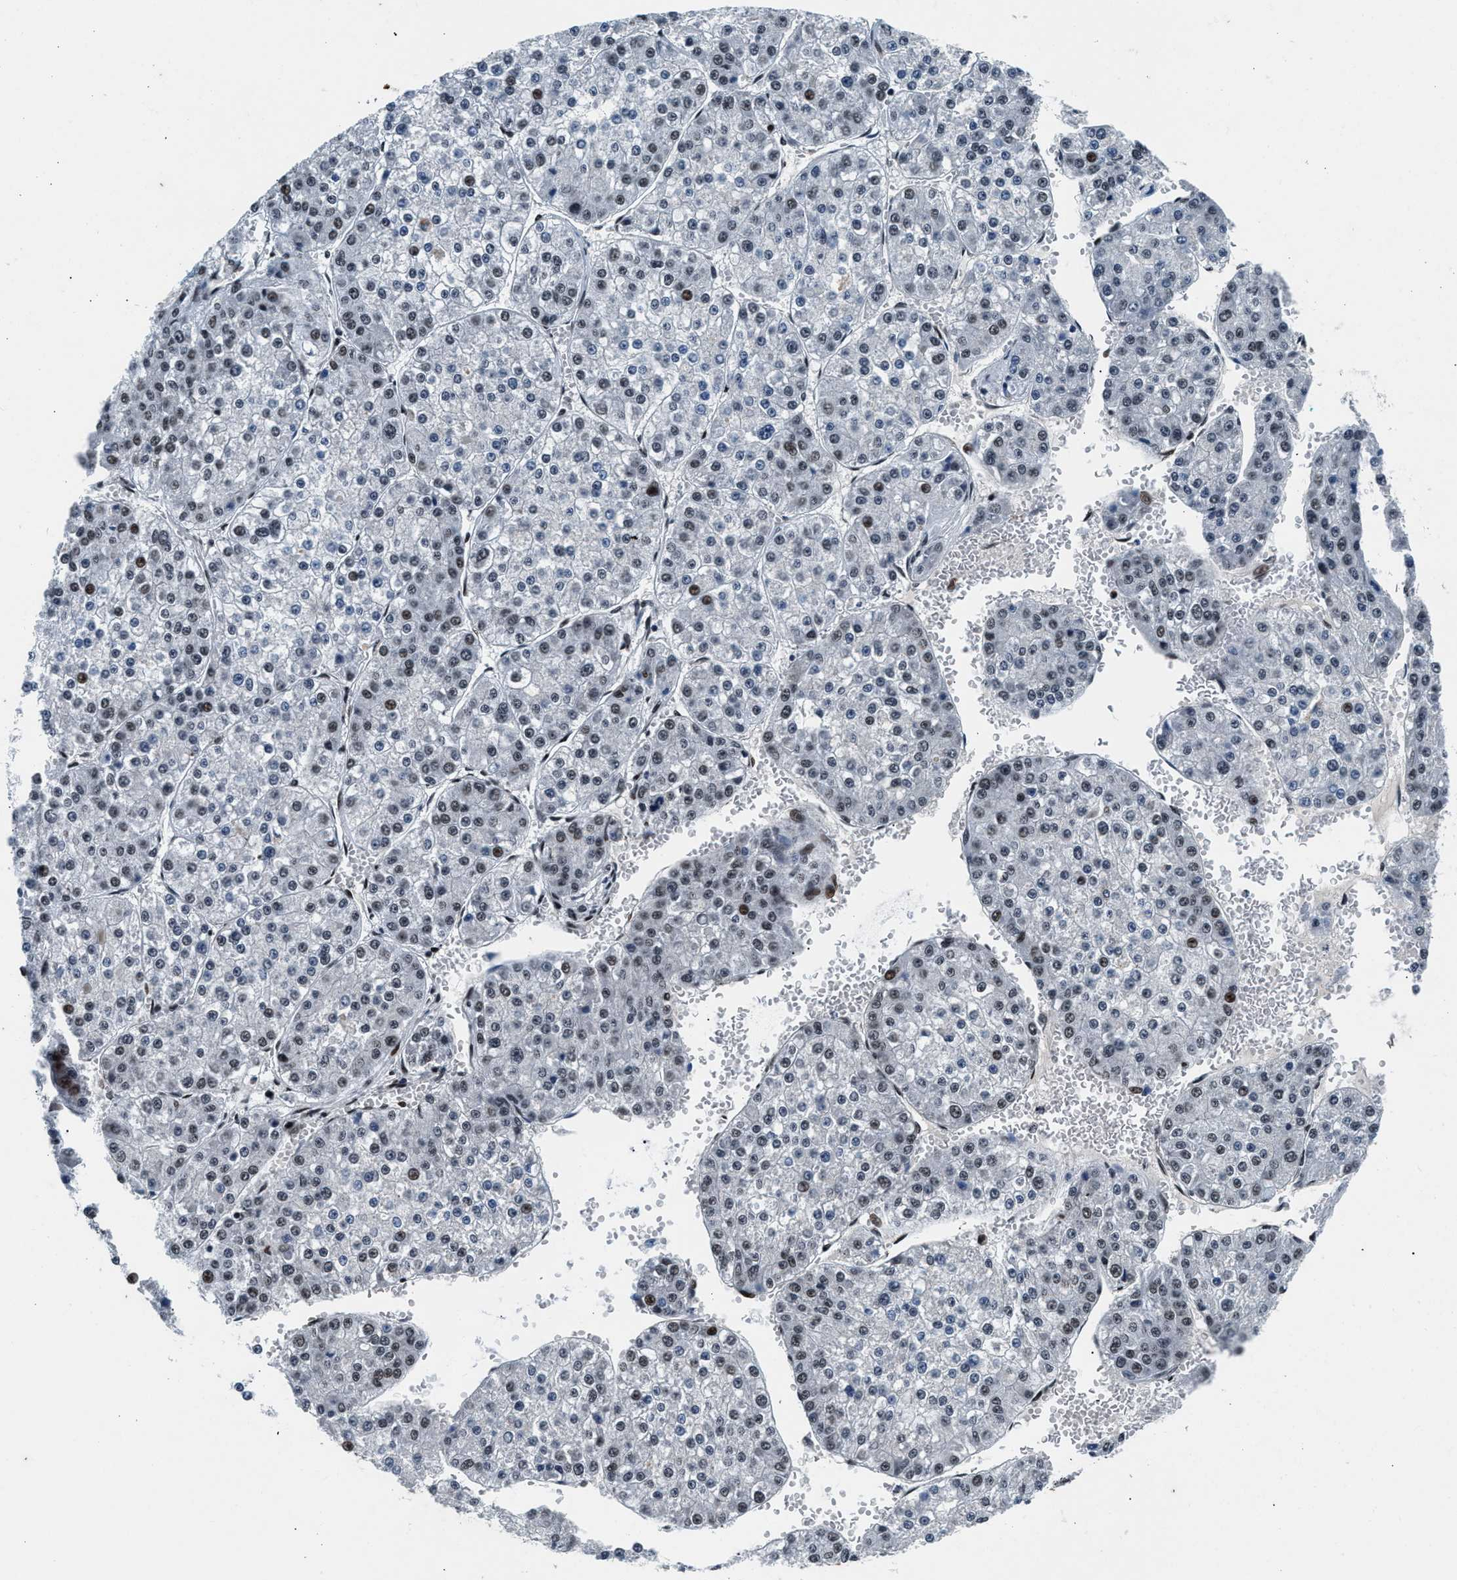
{"staining": {"intensity": "weak", "quantity": "25%-75%", "location": "nuclear"}, "tissue": "liver cancer", "cell_type": "Tumor cells", "image_type": "cancer", "snomed": [{"axis": "morphology", "description": "Carcinoma, Hepatocellular, NOS"}, {"axis": "topography", "description": "Liver"}], "caption": "Liver hepatocellular carcinoma stained with DAB (3,3'-diaminobenzidine) immunohistochemistry (IHC) exhibits low levels of weak nuclear staining in about 25%-75% of tumor cells.", "gene": "PRRC2B", "patient": {"sex": "female", "age": 73}}